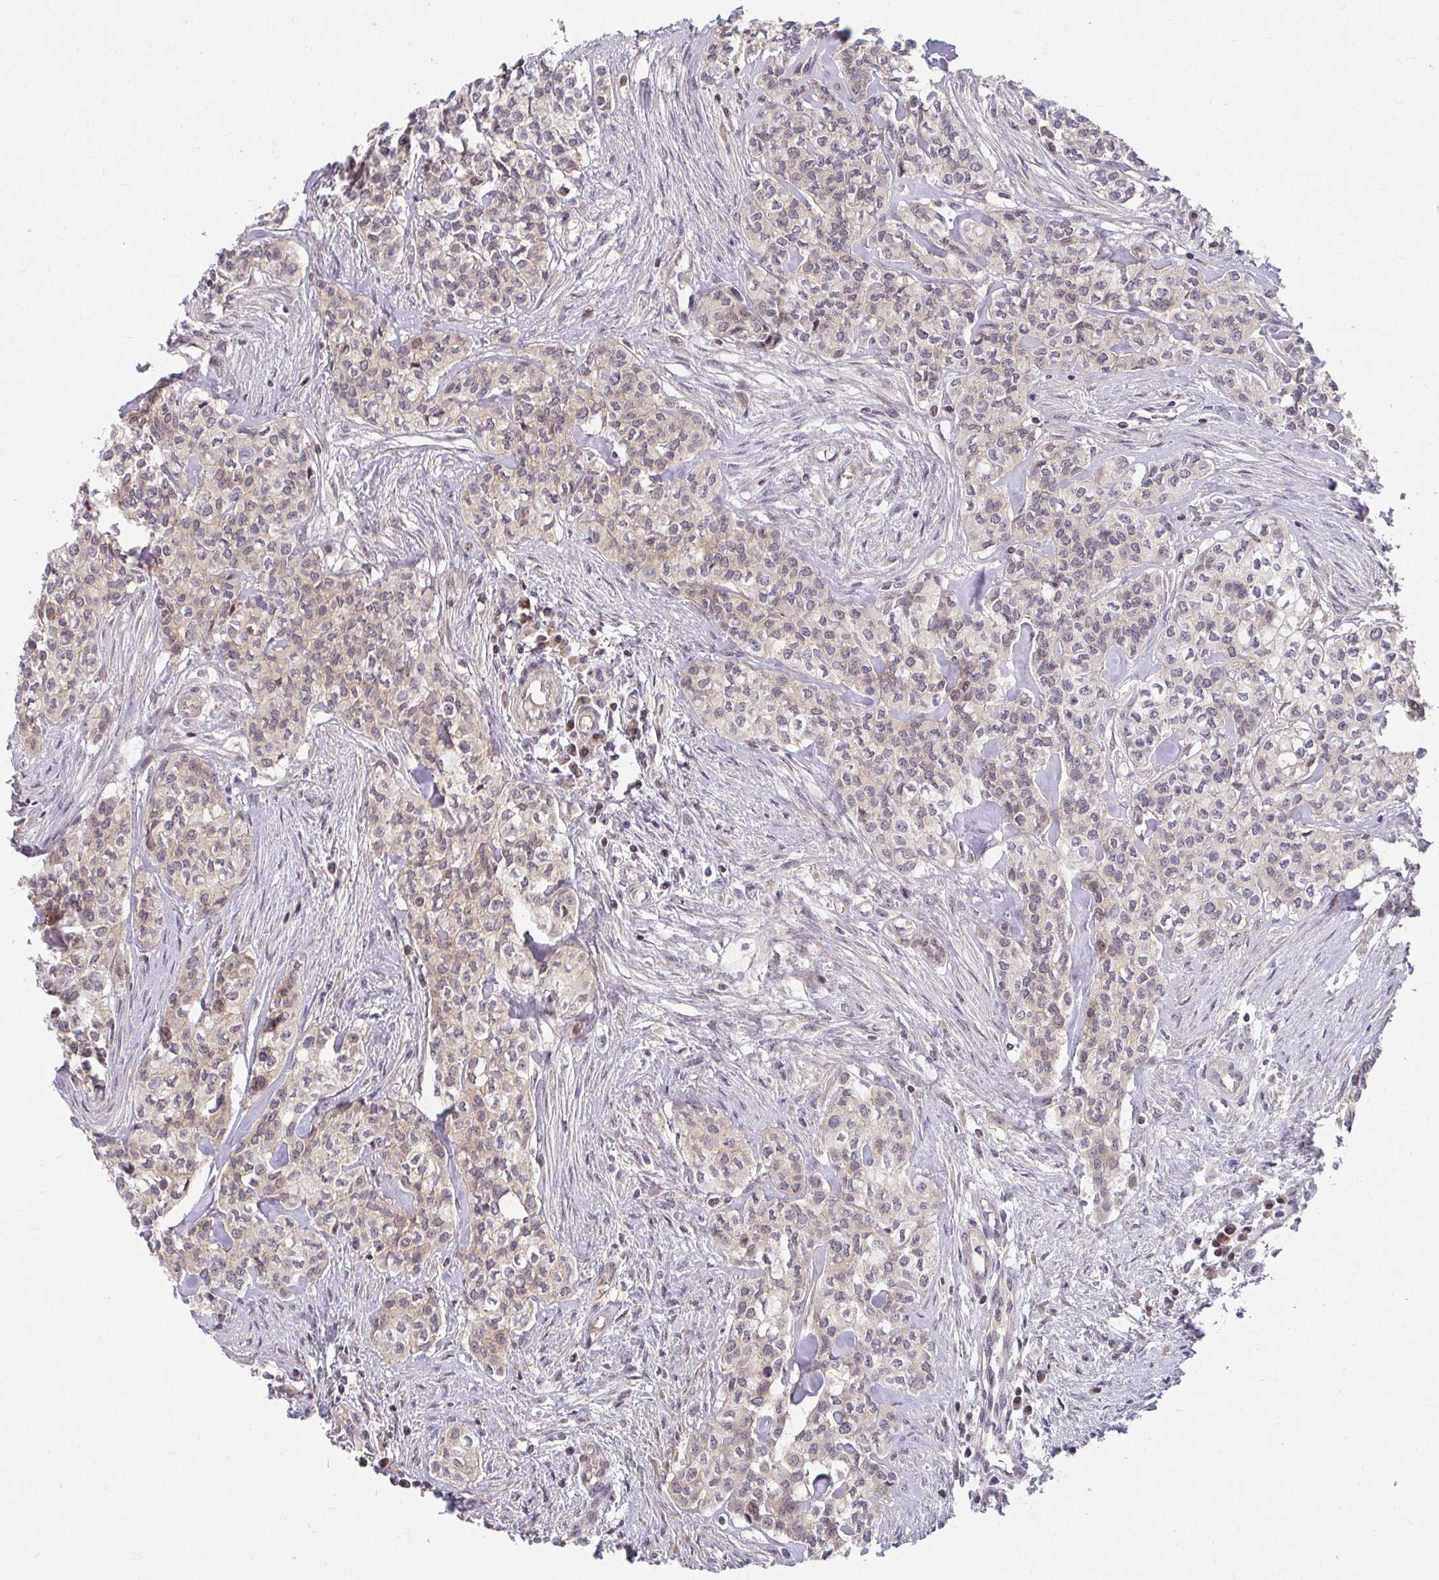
{"staining": {"intensity": "weak", "quantity": "25%-75%", "location": "cytoplasmic/membranous"}, "tissue": "head and neck cancer", "cell_type": "Tumor cells", "image_type": "cancer", "snomed": [{"axis": "morphology", "description": "Adenocarcinoma, NOS"}, {"axis": "topography", "description": "Head-Neck"}], "caption": "Head and neck adenocarcinoma tissue exhibits weak cytoplasmic/membranous positivity in about 25%-75% of tumor cells The staining was performed using DAB (3,3'-diaminobenzidine) to visualize the protein expression in brown, while the nuclei were stained in blue with hematoxylin (Magnification: 20x).", "gene": "ANK3", "patient": {"sex": "male", "age": 81}}